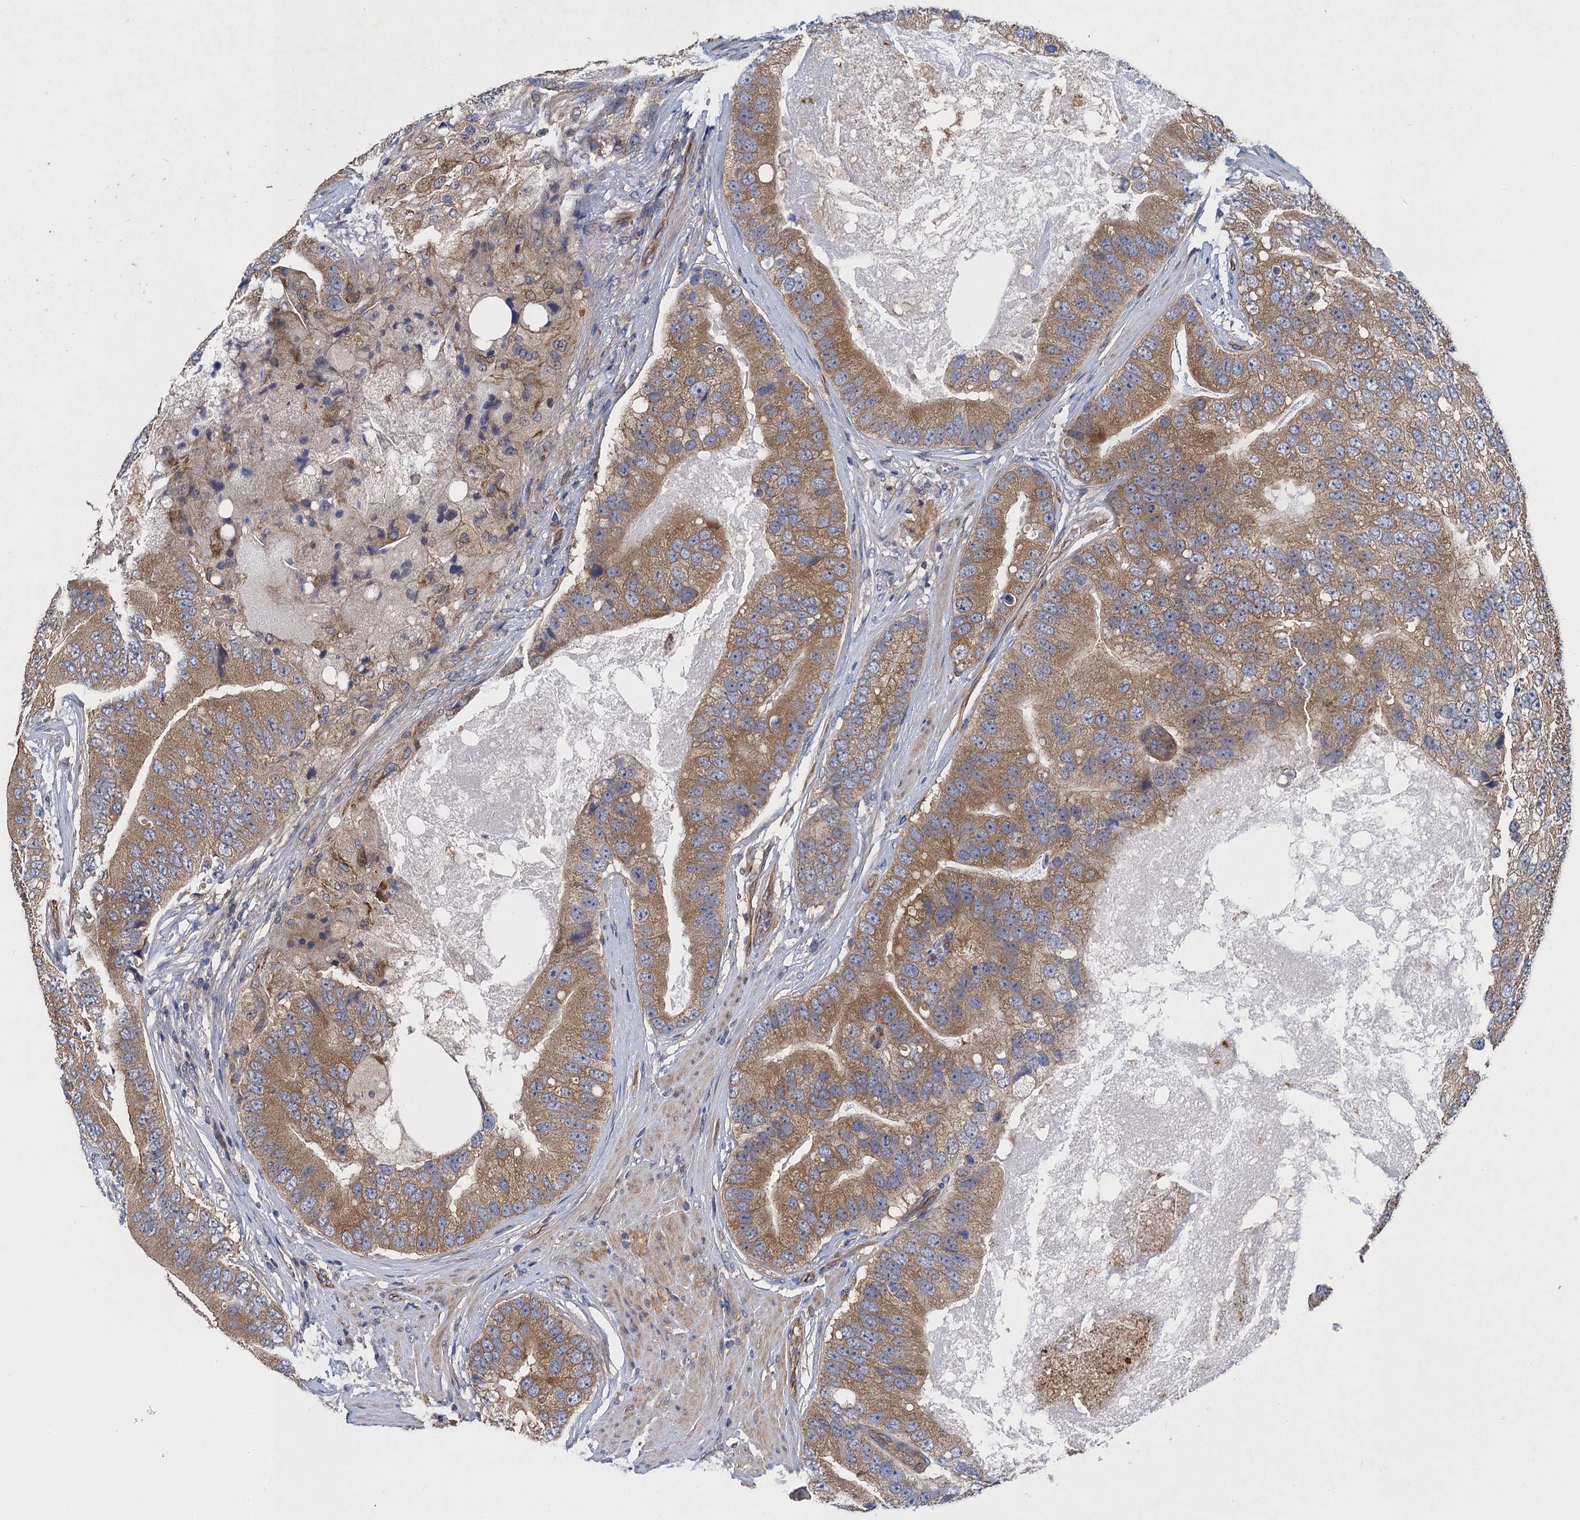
{"staining": {"intensity": "moderate", "quantity": ">75%", "location": "cytoplasmic/membranous"}, "tissue": "prostate cancer", "cell_type": "Tumor cells", "image_type": "cancer", "snomed": [{"axis": "morphology", "description": "Adenocarcinoma, High grade"}, {"axis": "topography", "description": "Prostate"}], "caption": "Protein expression analysis of prostate cancer (high-grade adenocarcinoma) exhibits moderate cytoplasmic/membranous expression in about >75% of tumor cells.", "gene": "PJA2", "patient": {"sex": "male", "age": 70}}